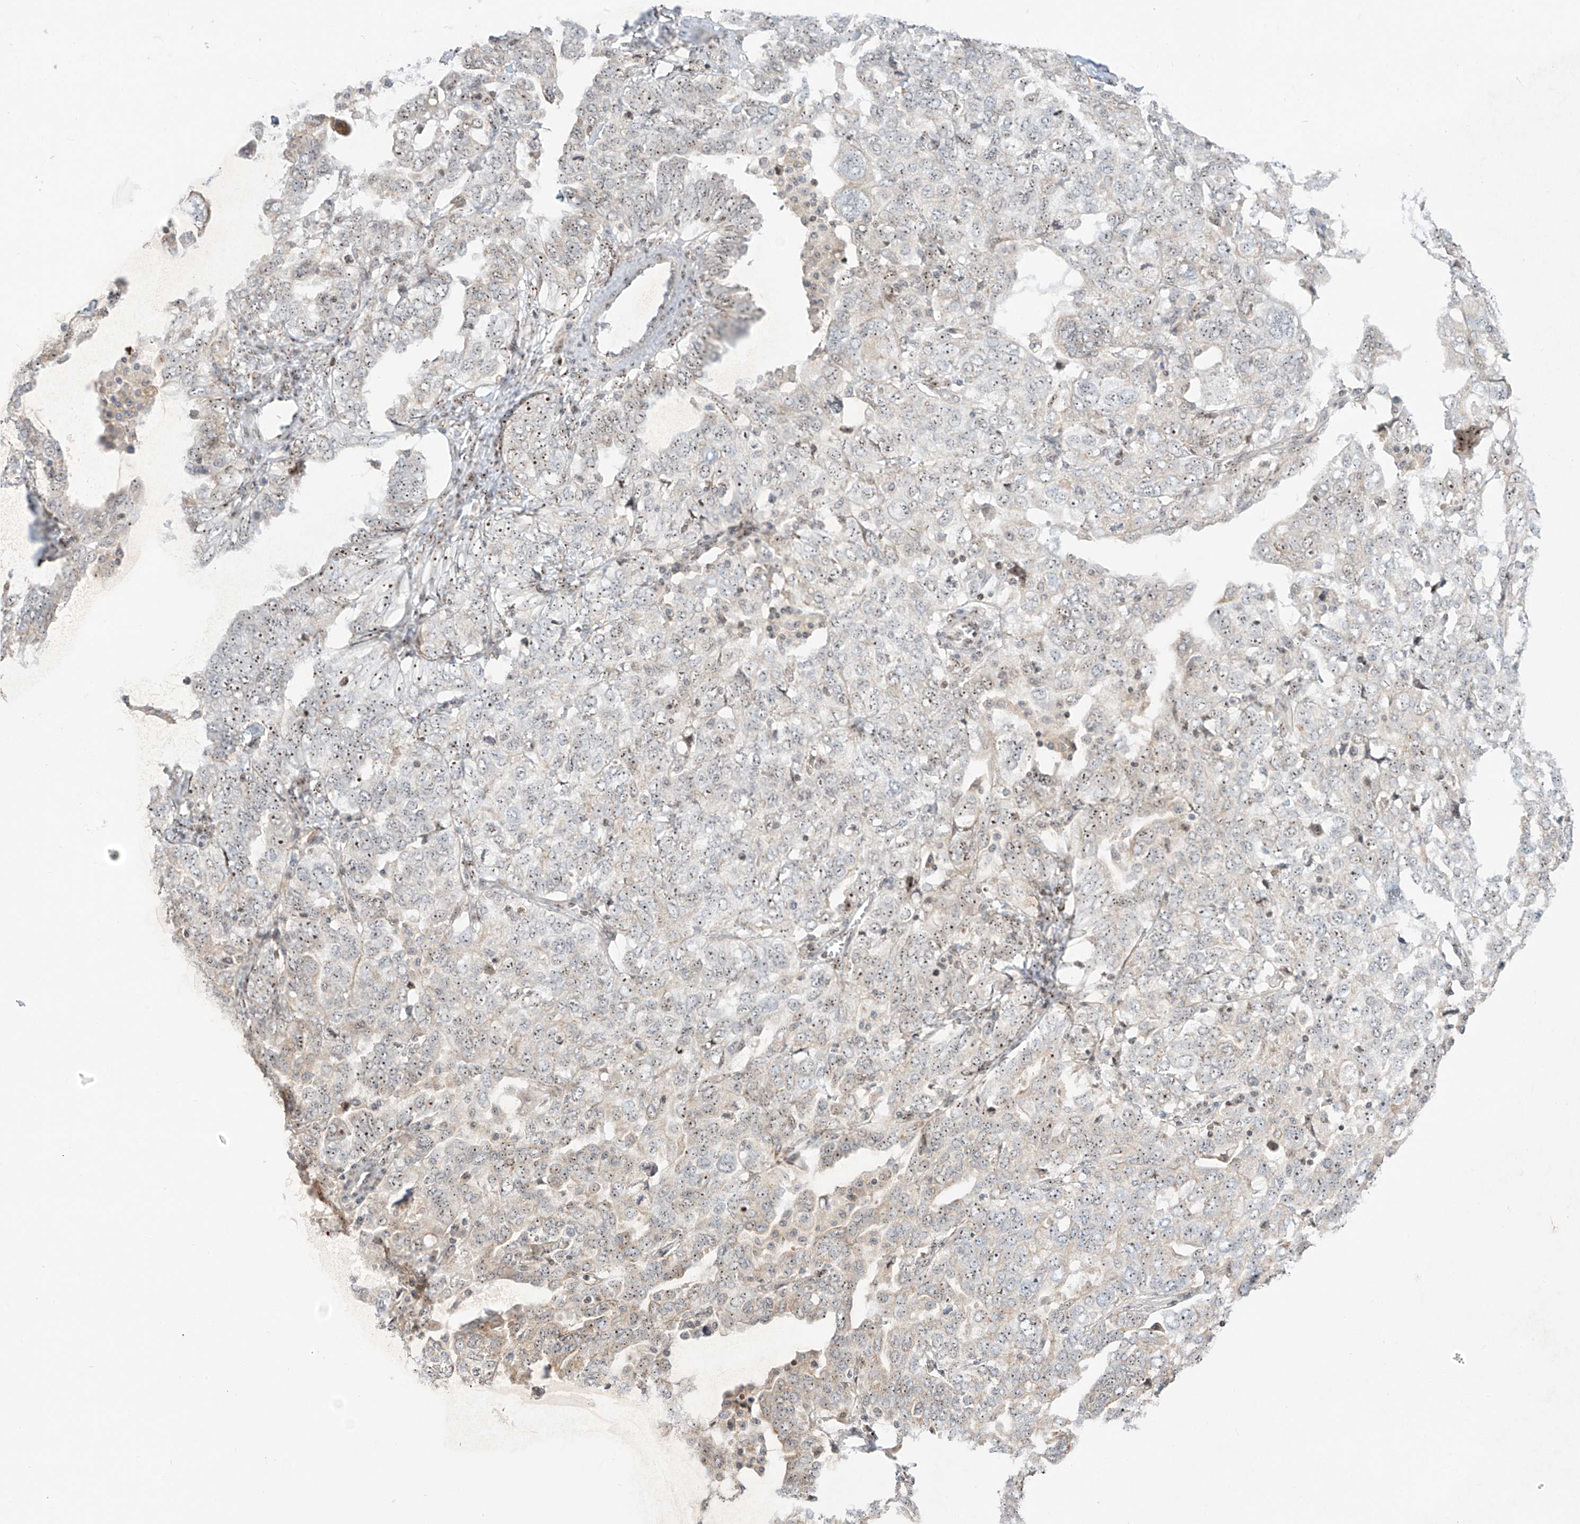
{"staining": {"intensity": "weak", "quantity": "25%-75%", "location": "nuclear"}, "tissue": "ovarian cancer", "cell_type": "Tumor cells", "image_type": "cancer", "snomed": [{"axis": "morphology", "description": "Carcinoma, endometroid"}, {"axis": "topography", "description": "Ovary"}], "caption": "A brown stain labels weak nuclear positivity of a protein in ovarian cancer tumor cells. Ihc stains the protein of interest in brown and the nuclei are stained blue.", "gene": "ZNF512", "patient": {"sex": "female", "age": 62}}